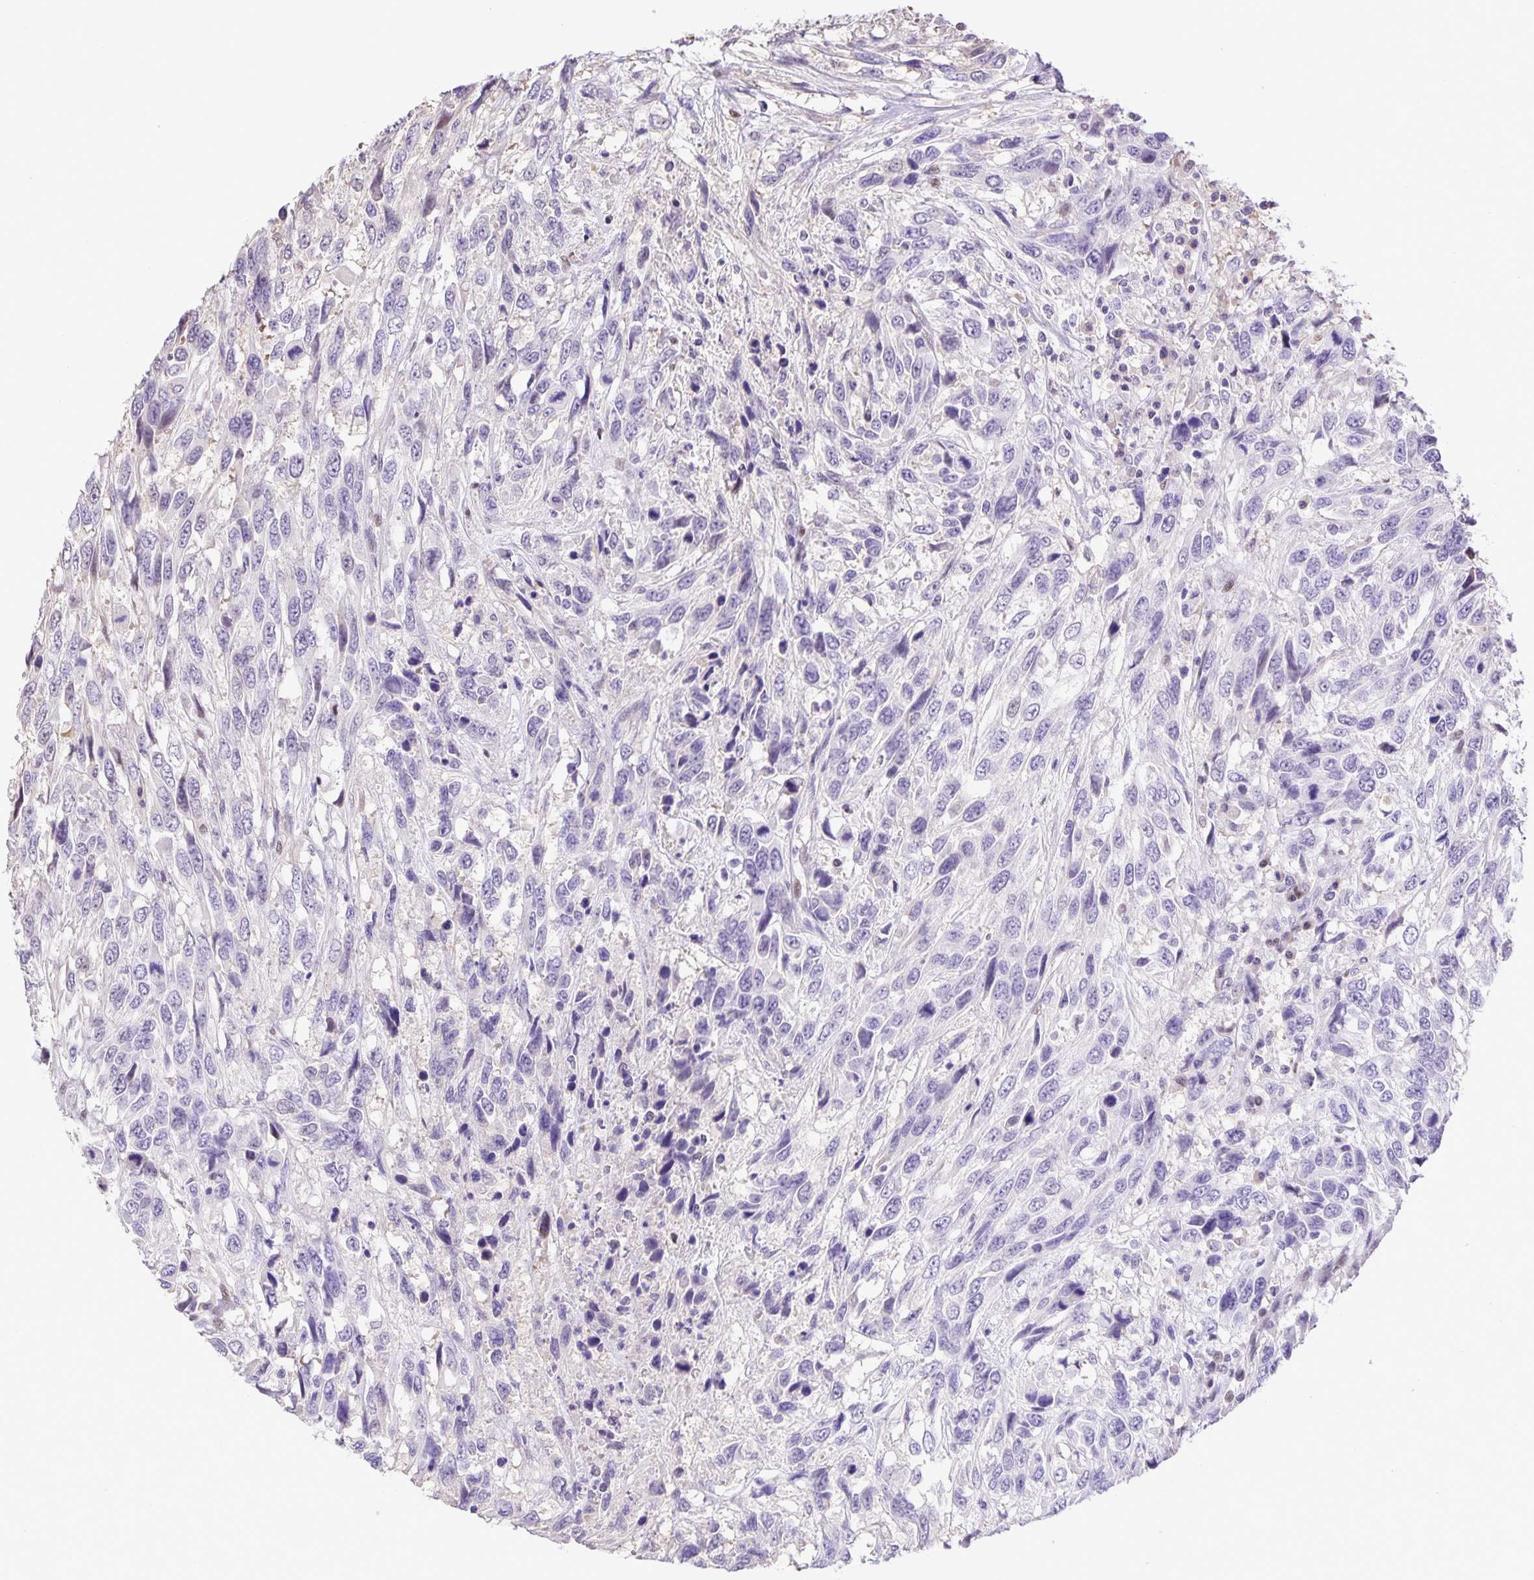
{"staining": {"intensity": "negative", "quantity": "none", "location": "none"}, "tissue": "urothelial cancer", "cell_type": "Tumor cells", "image_type": "cancer", "snomed": [{"axis": "morphology", "description": "Urothelial carcinoma, High grade"}, {"axis": "topography", "description": "Urinary bladder"}], "caption": "An image of urothelial carcinoma (high-grade) stained for a protein demonstrates no brown staining in tumor cells. The staining was performed using DAB (3,3'-diaminobenzidine) to visualize the protein expression in brown, while the nuclei were stained in blue with hematoxylin (Magnification: 20x).", "gene": "ONECUT2", "patient": {"sex": "female", "age": 70}}